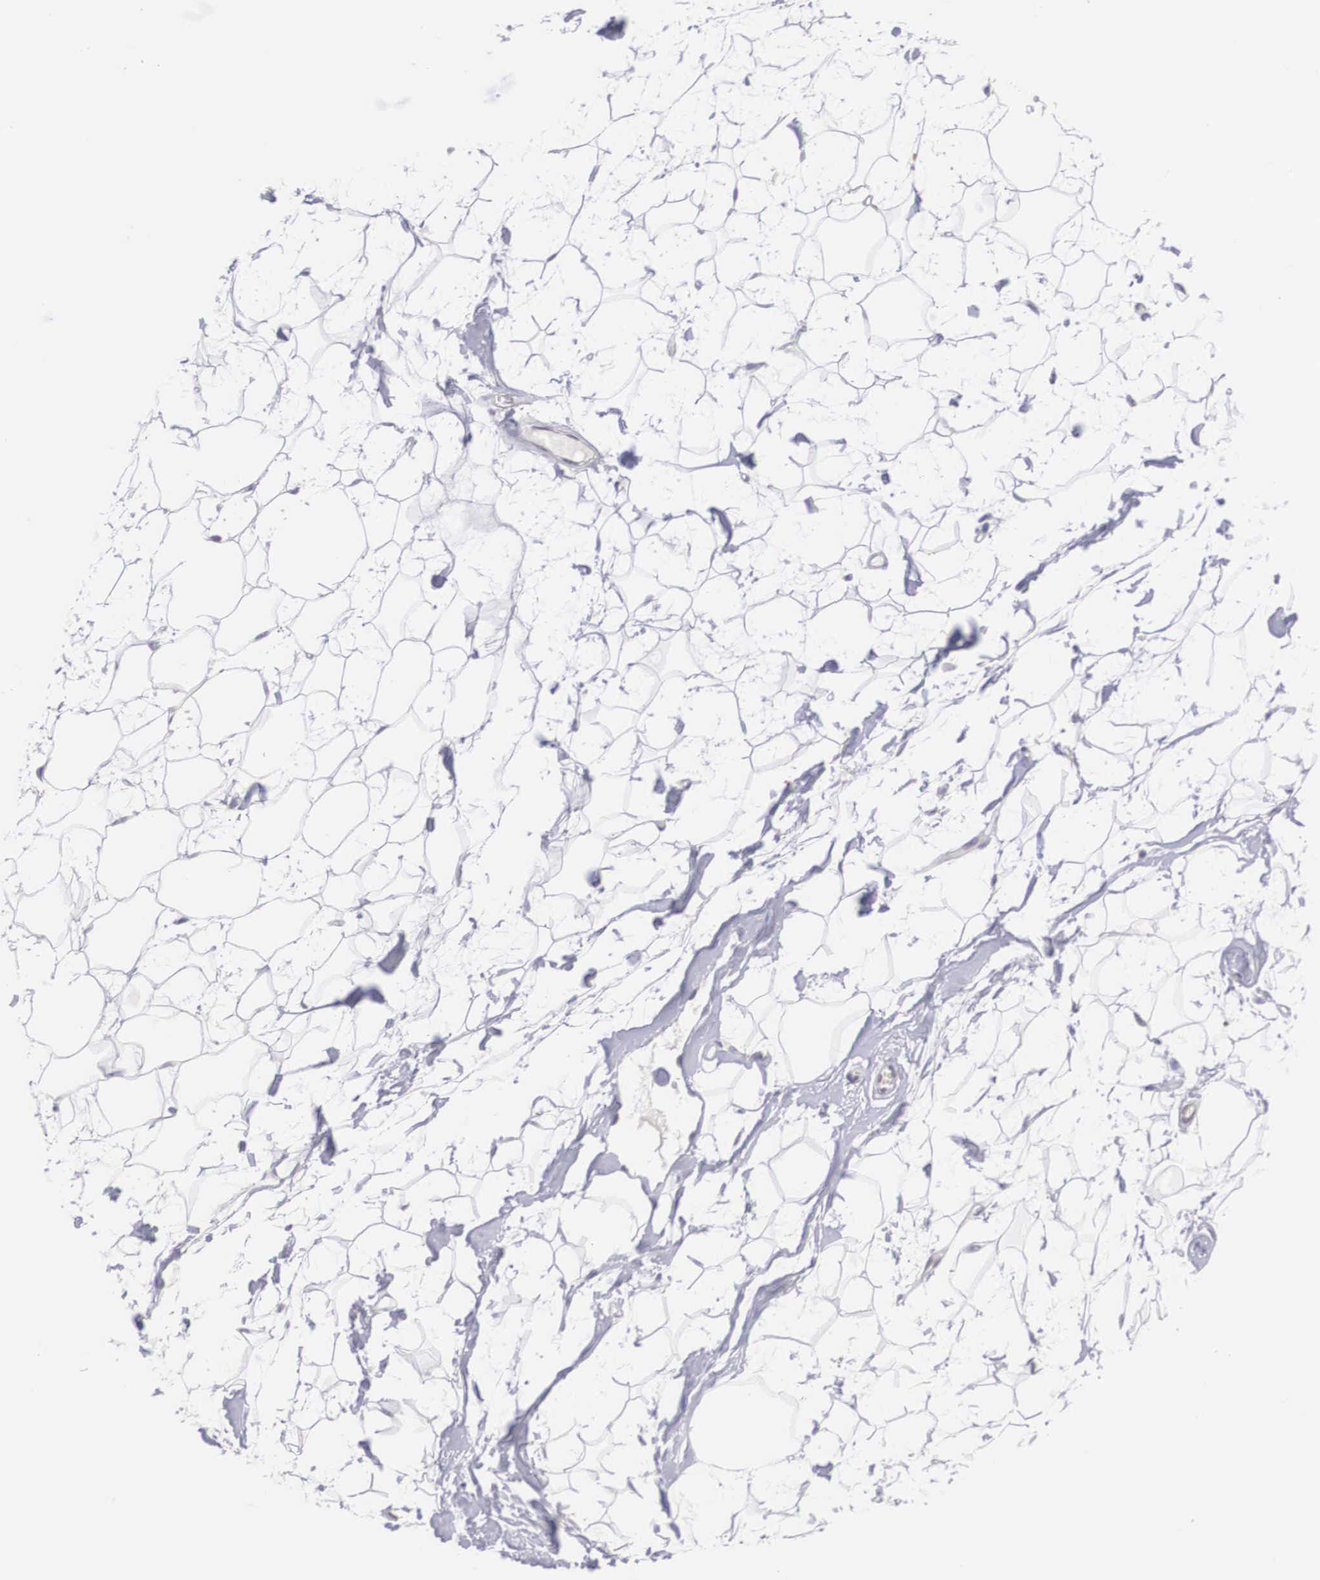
{"staining": {"intensity": "negative", "quantity": "none", "location": "none"}, "tissue": "adipose tissue", "cell_type": "Adipocytes", "image_type": "normal", "snomed": [{"axis": "morphology", "description": "Normal tissue, NOS"}, {"axis": "topography", "description": "Breast"}], "caption": "Protein analysis of benign adipose tissue shows no significant expression in adipocytes. (Immunohistochemistry, brightfield microscopy, high magnification).", "gene": "NINL", "patient": {"sex": "female", "age": 44}}